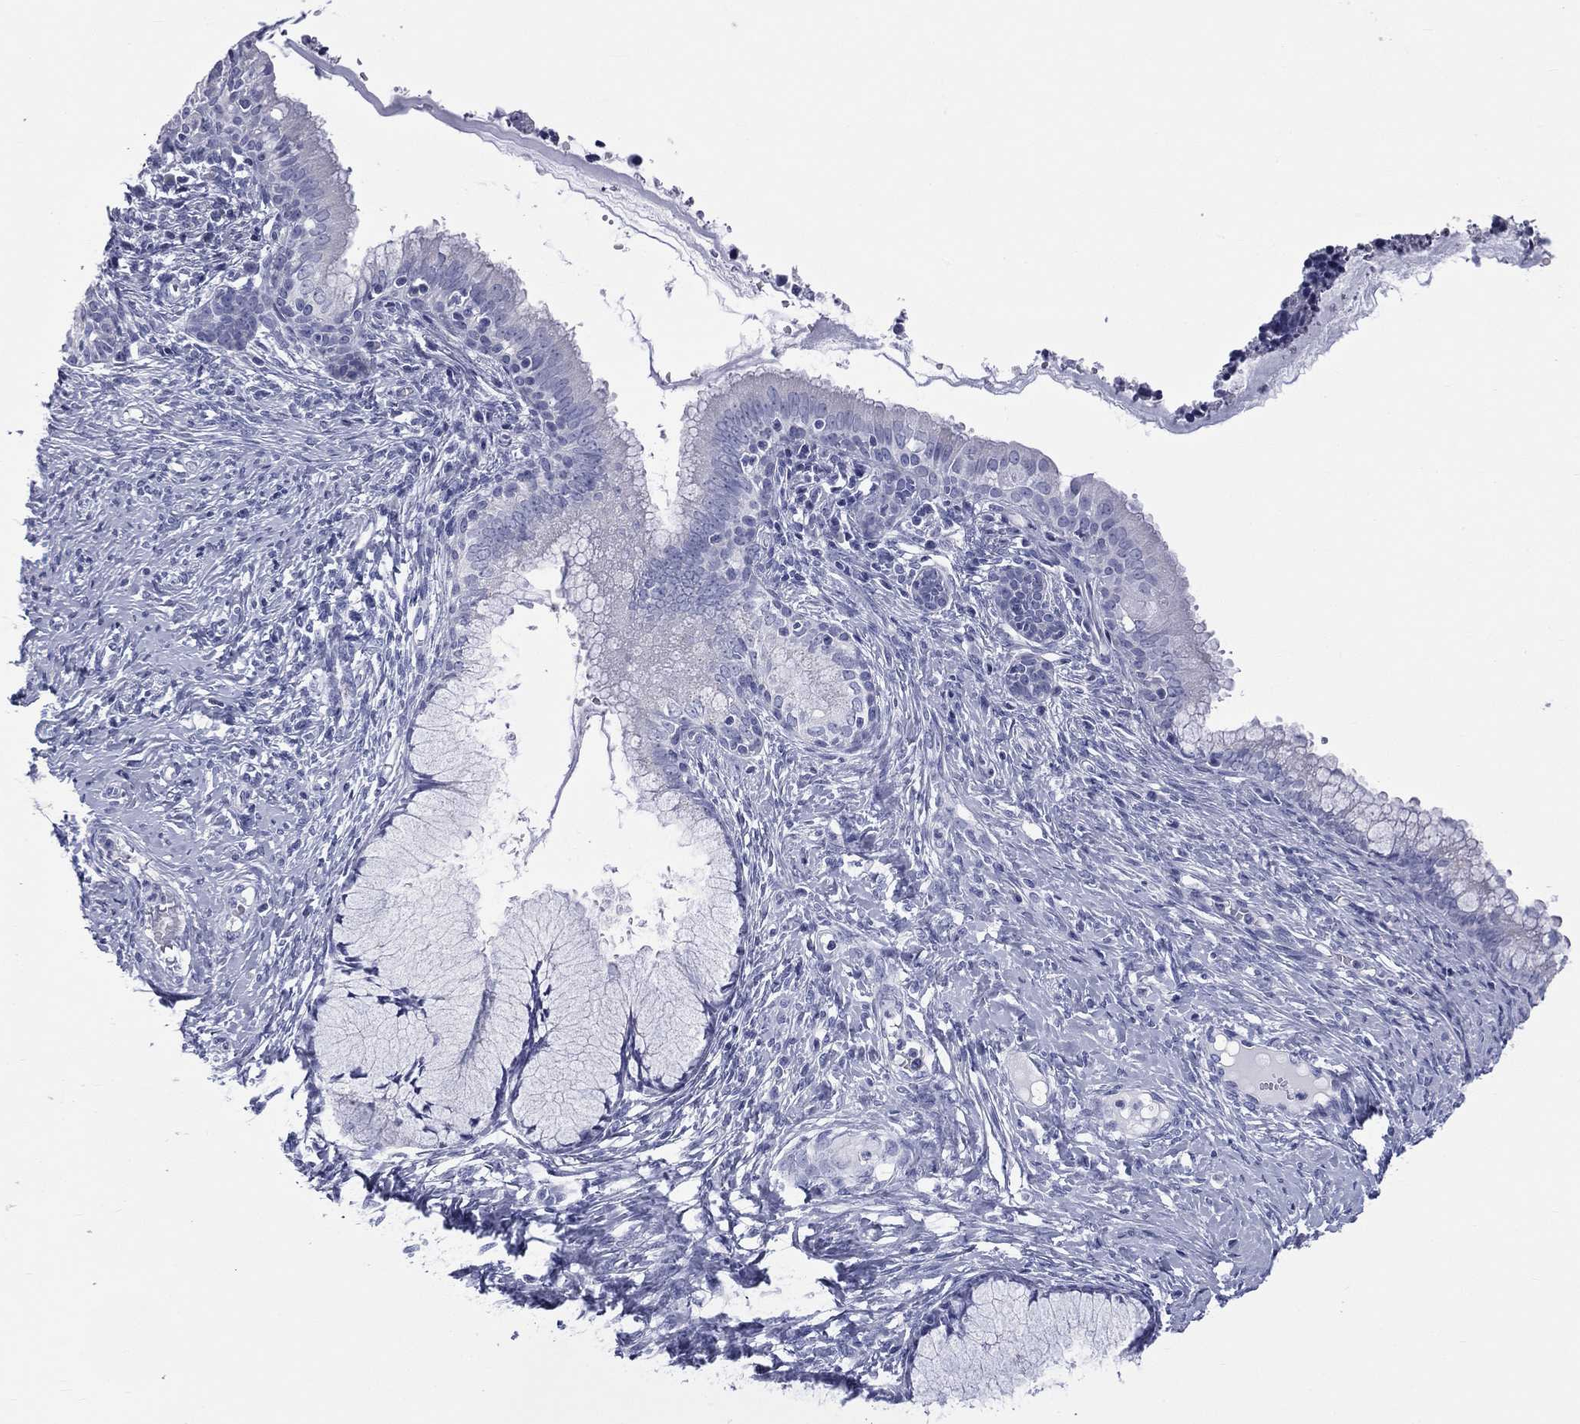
{"staining": {"intensity": "negative", "quantity": "none", "location": "none"}, "tissue": "cervical cancer", "cell_type": "Tumor cells", "image_type": "cancer", "snomed": [{"axis": "morphology", "description": "Squamous cell carcinoma, NOS"}, {"axis": "topography", "description": "Cervix"}], "caption": "IHC histopathology image of human cervical squamous cell carcinoma stained for a protein (brown), which exhibits no staining in tumor cells.", "gene": "MLN", "patient": {"sex": "female", "age": 63}}